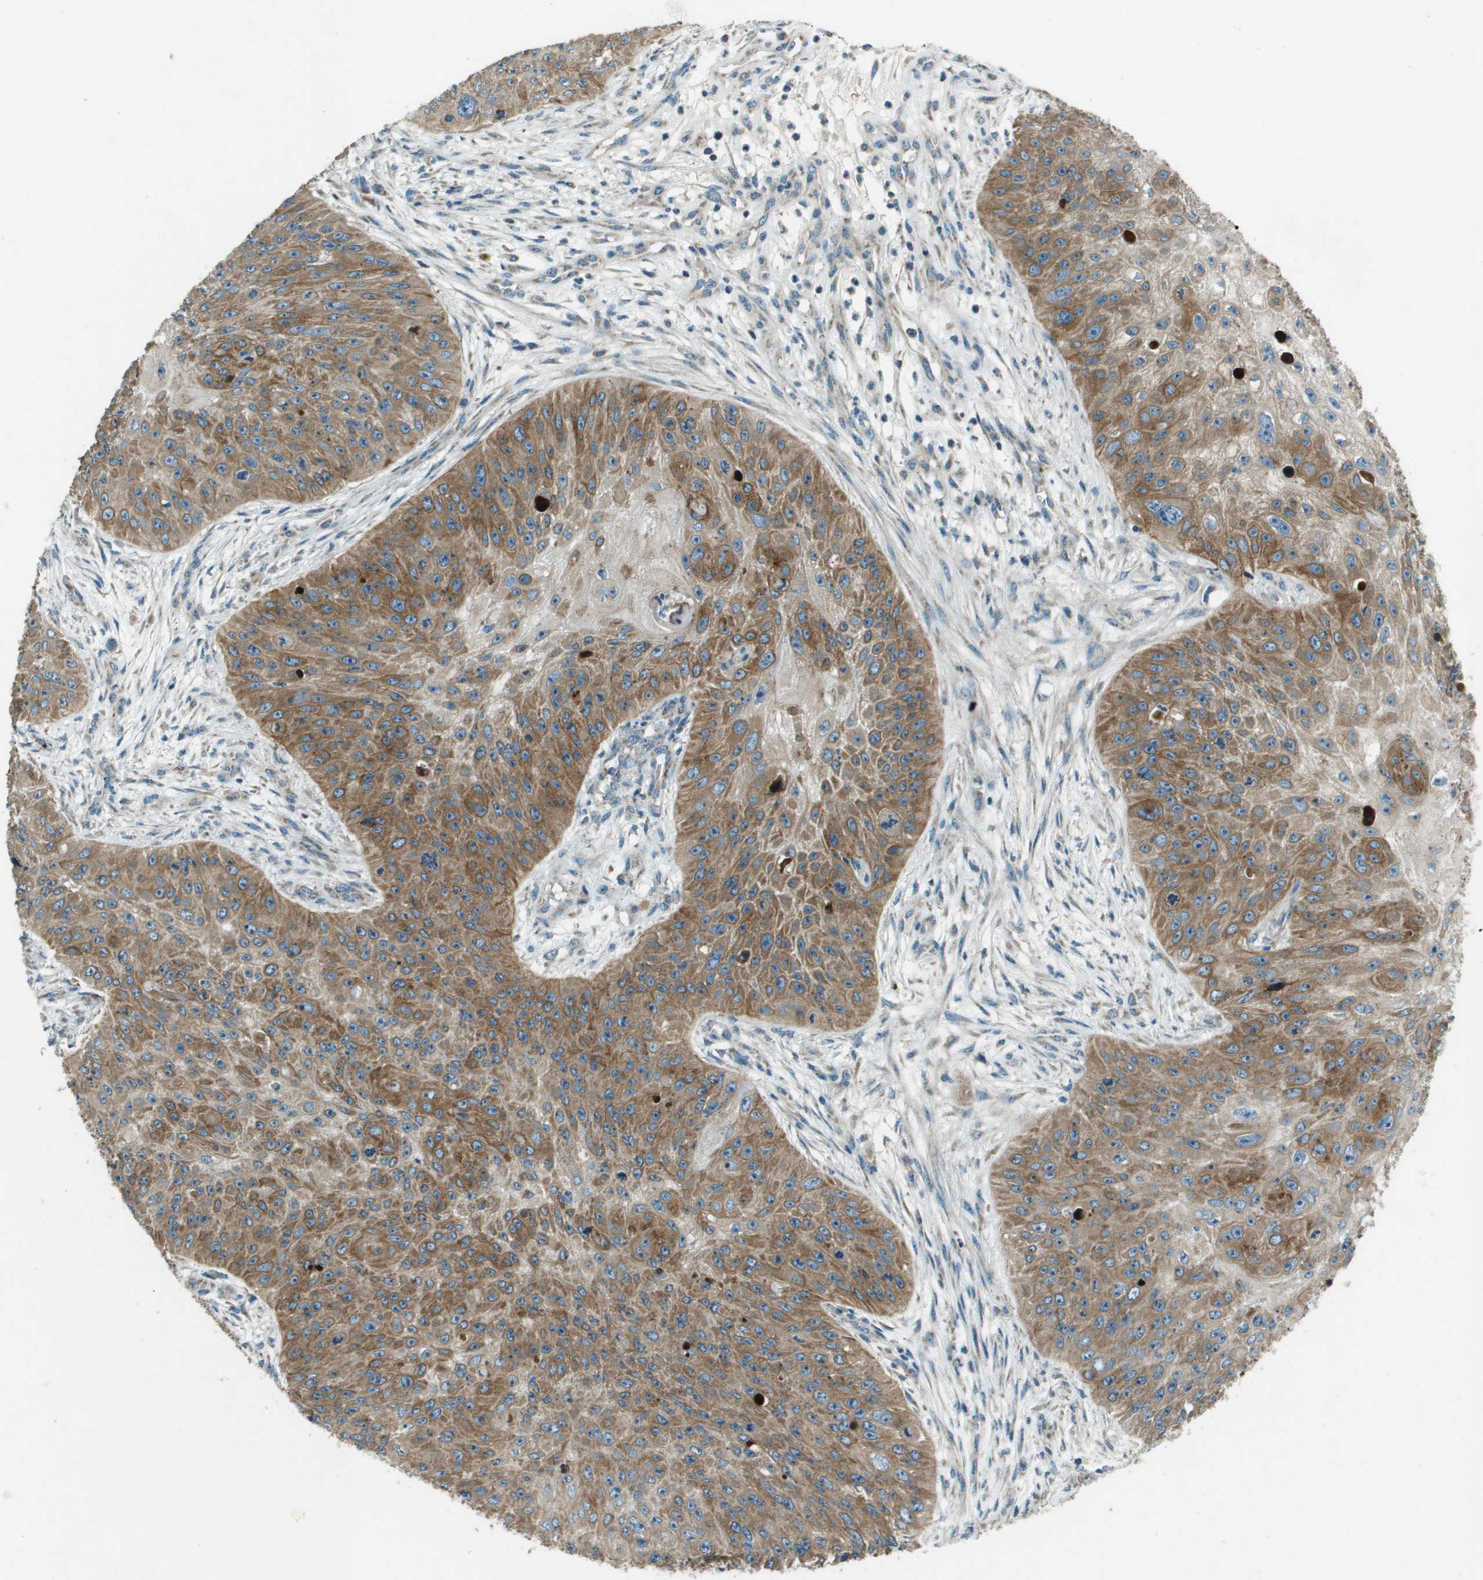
{"staining": {"intensity": "moderate", "quantity": ">75%", "location": "cytoplasmic/membranous"}, "tissue": "skin cancer", "cell_type": "Tumor cells", "image_type": "cancer", "snomed": [{"axis": "morphology", "description": "Squamous cell carcinoma, NOS"}, {"axis": "topography", "description": "Skin"}], "caption": "Skin squamous cell carcinoma stained with immunohistochemistry exhibits moderate cytoplasmic/membranous staining in approximately >75% of tumor cells. (Stains: DAB in brown, nuclei in blue, Microscopy: brightfield microscopy at high magnification).", "gene": "MIGA1", "patient": {"sex": "female", "age": 80}}